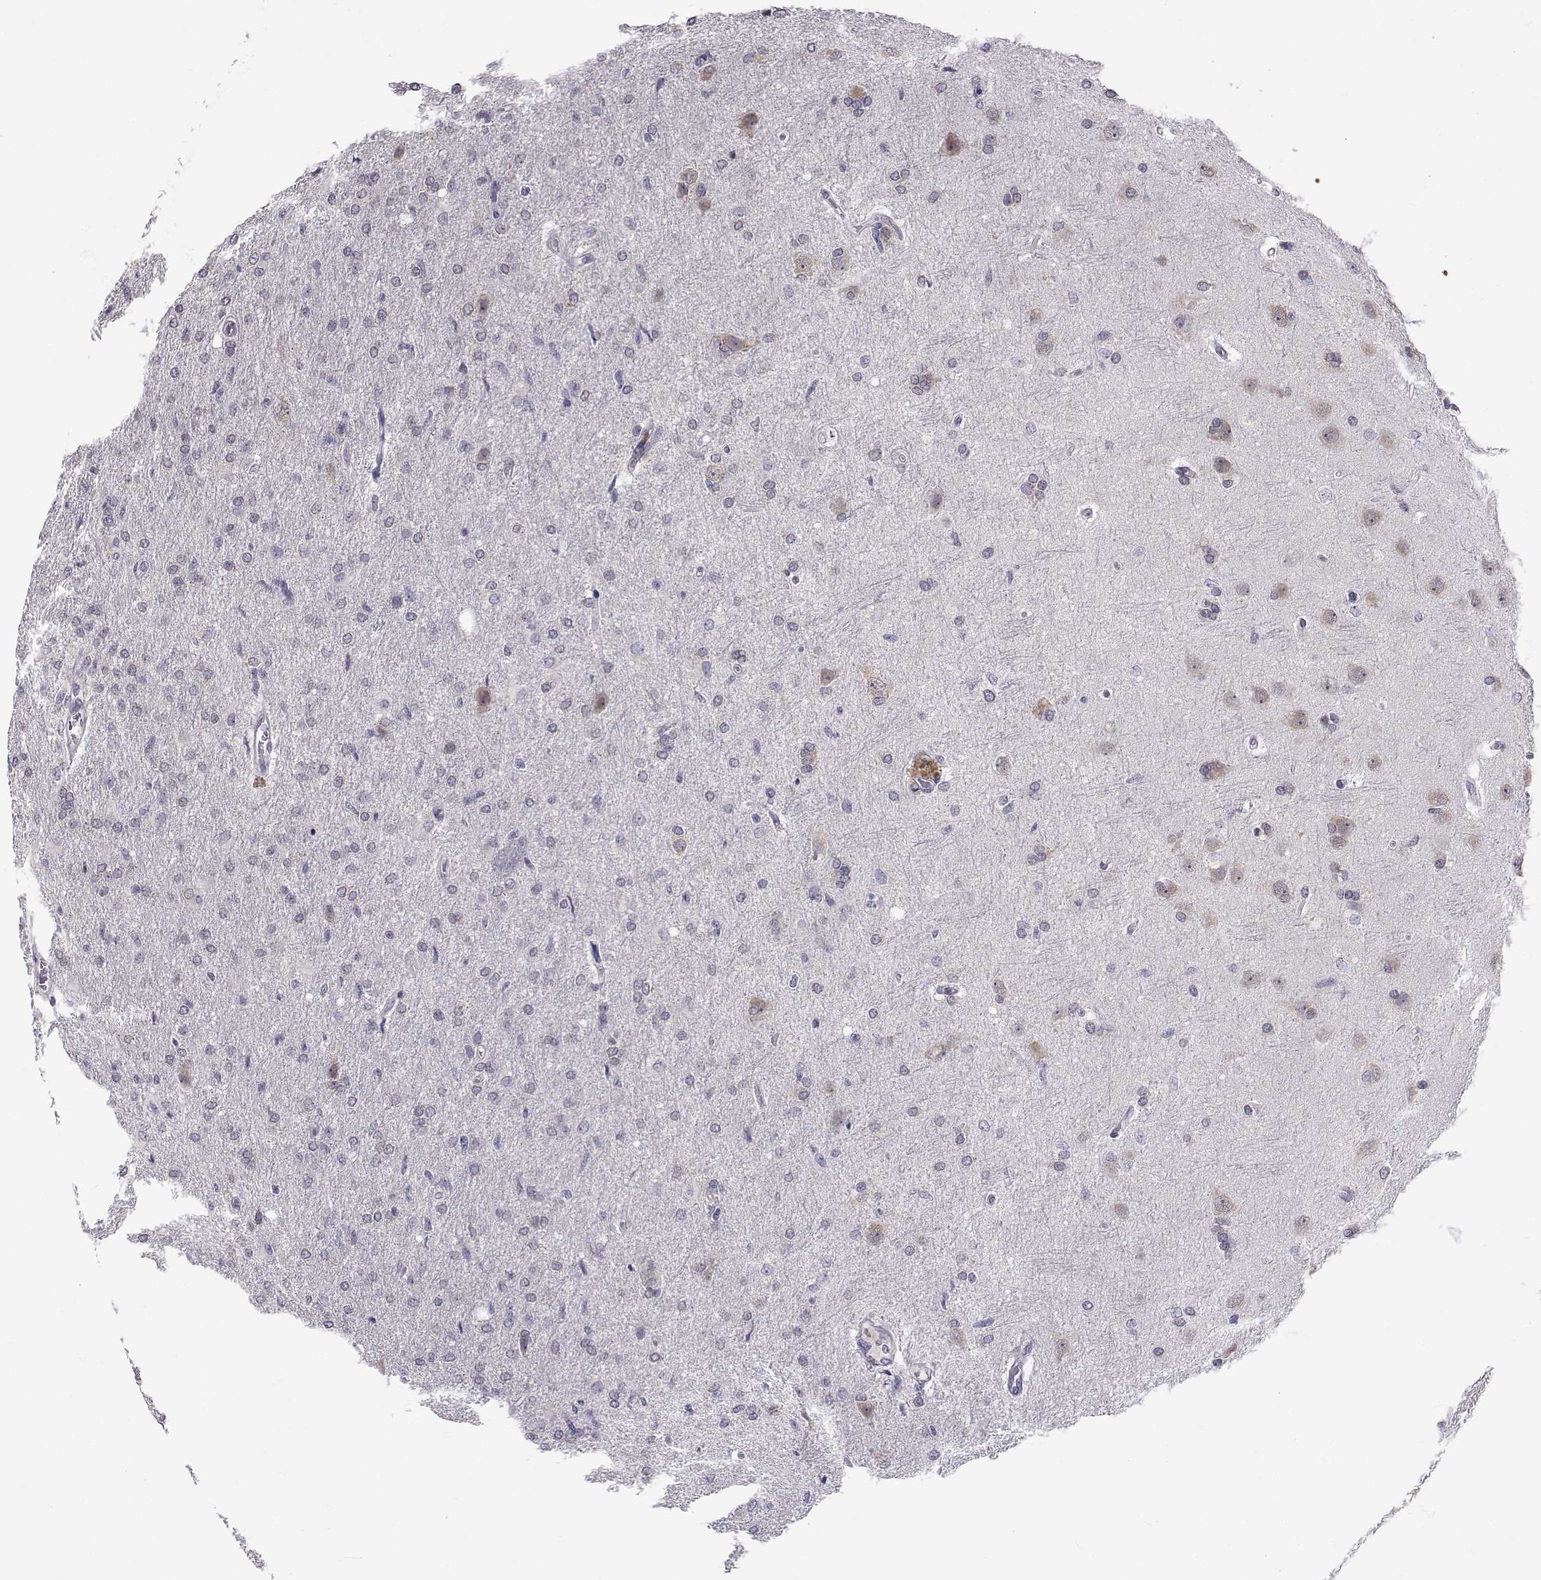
{"staining": {"intensity": "negative", "quantity": "none", "location": "none"}, "tissue": "glioma", "cell_type": "Tumor cells", "image_type": "cancer", "snomed": [{"axis": "morphology", "description": "Glioma, malignant, High grade"}, {"axis": "topography", "description": "Brain"}], "caption": "Immunohistochemical staining of glioma displays no significant positivity in tumor cells. (Stains: DAB (3,3'-diaminobenzidine) IHC with hematoxylin counter stain, Microscopy: brightfield microscopy at high magnification).", "gene": "SLC6A3", "patient": {"sex": "male", "age": 68}}